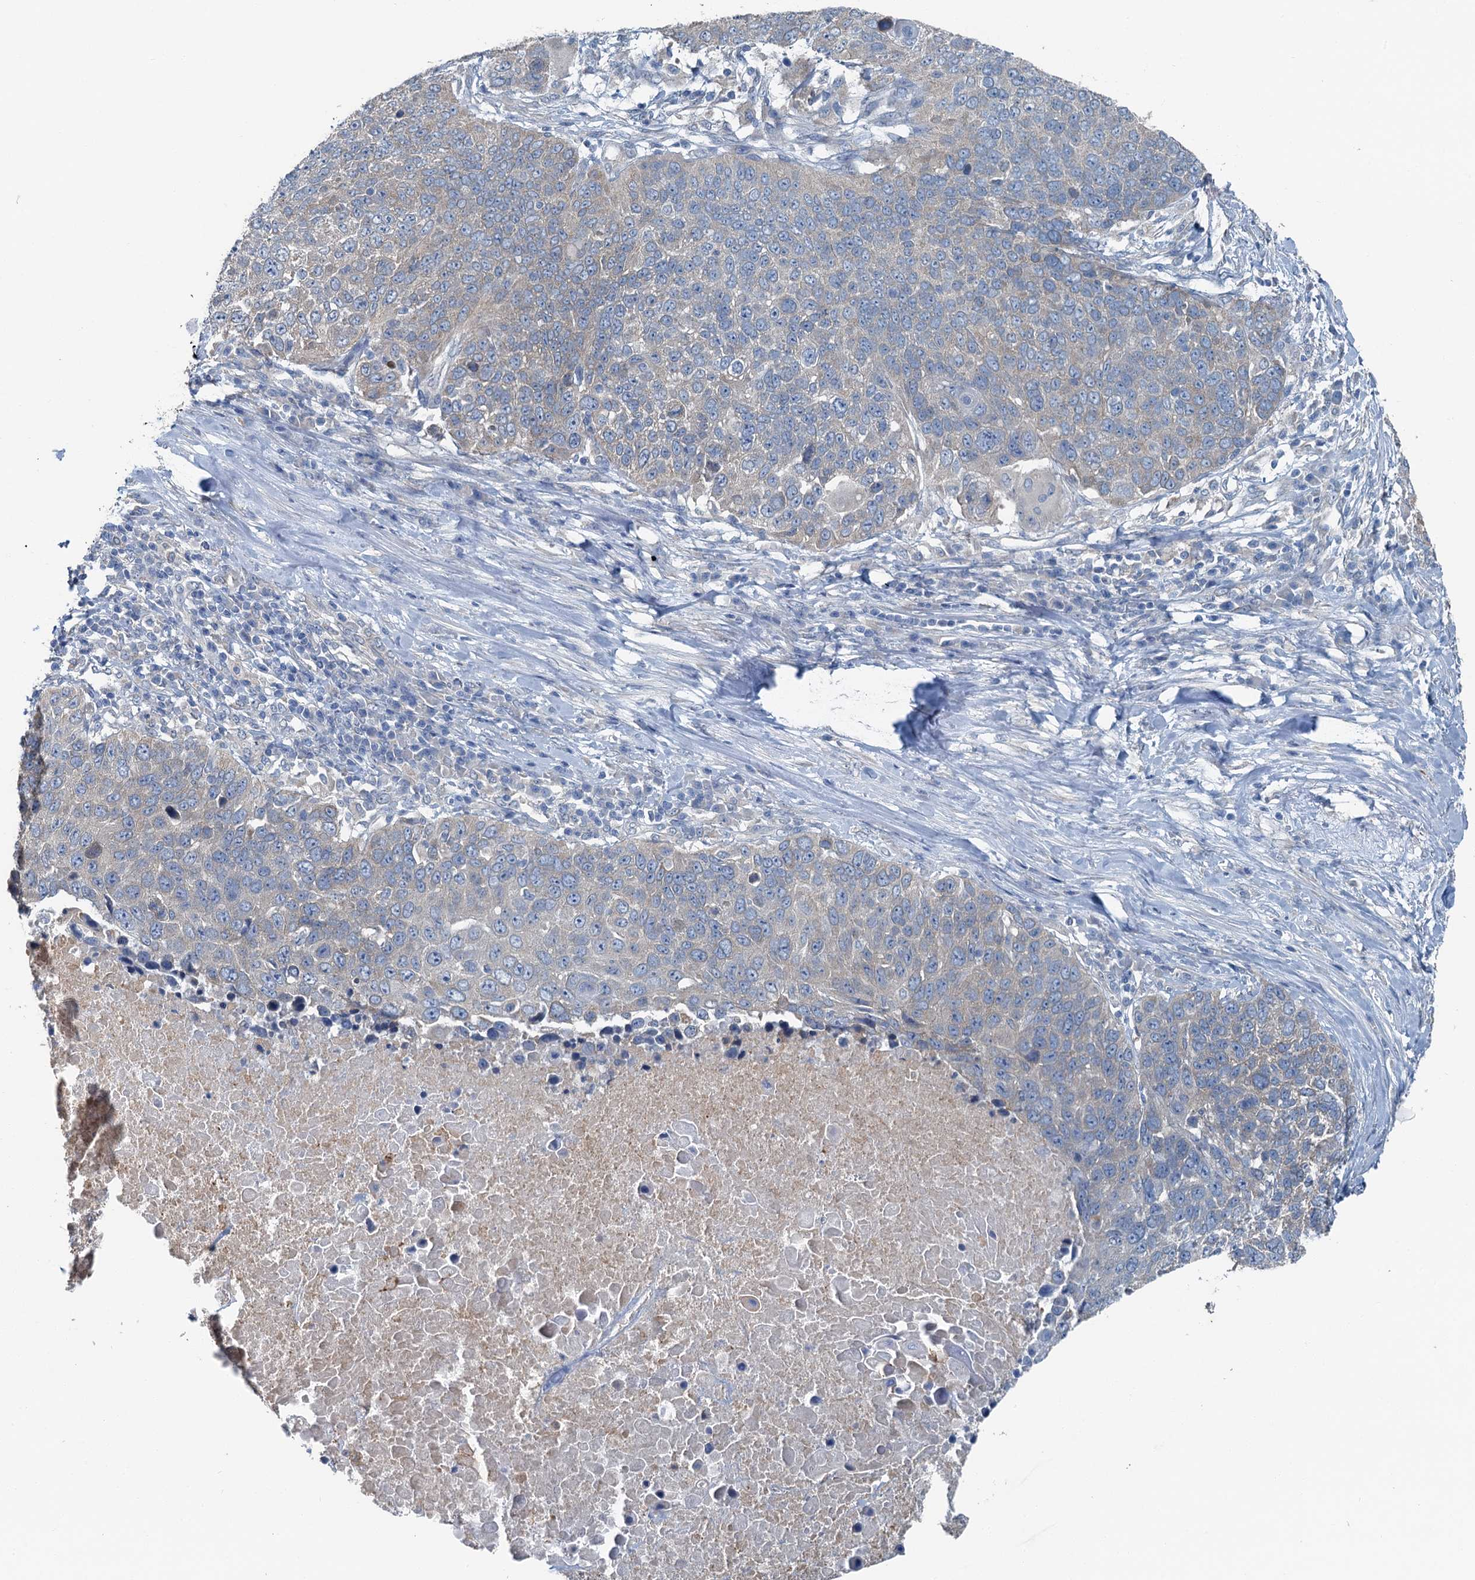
{"staining": {"intensity": "negative", "quantity": "none", "location": "none"}, "tissue": "lung cancer", "cell_type": "Tumor cells", "image_type": "cancer", "snomed": [{"axis": "morphology", "description": "Normal tissue, NOS"}, {"axis": "morphology", "description": "Squamous cell carcinoma, NOS"}, {"axis": "topography", "description": "Lymph node"}, {"axis": "topography", "description": "Lung"}], "caption": "Tumor cells are negative for brown protein staining in lung squamous cell carcinoma.", "gene": "C6orf120", "patient": {"sex": "male", "age": 66}}